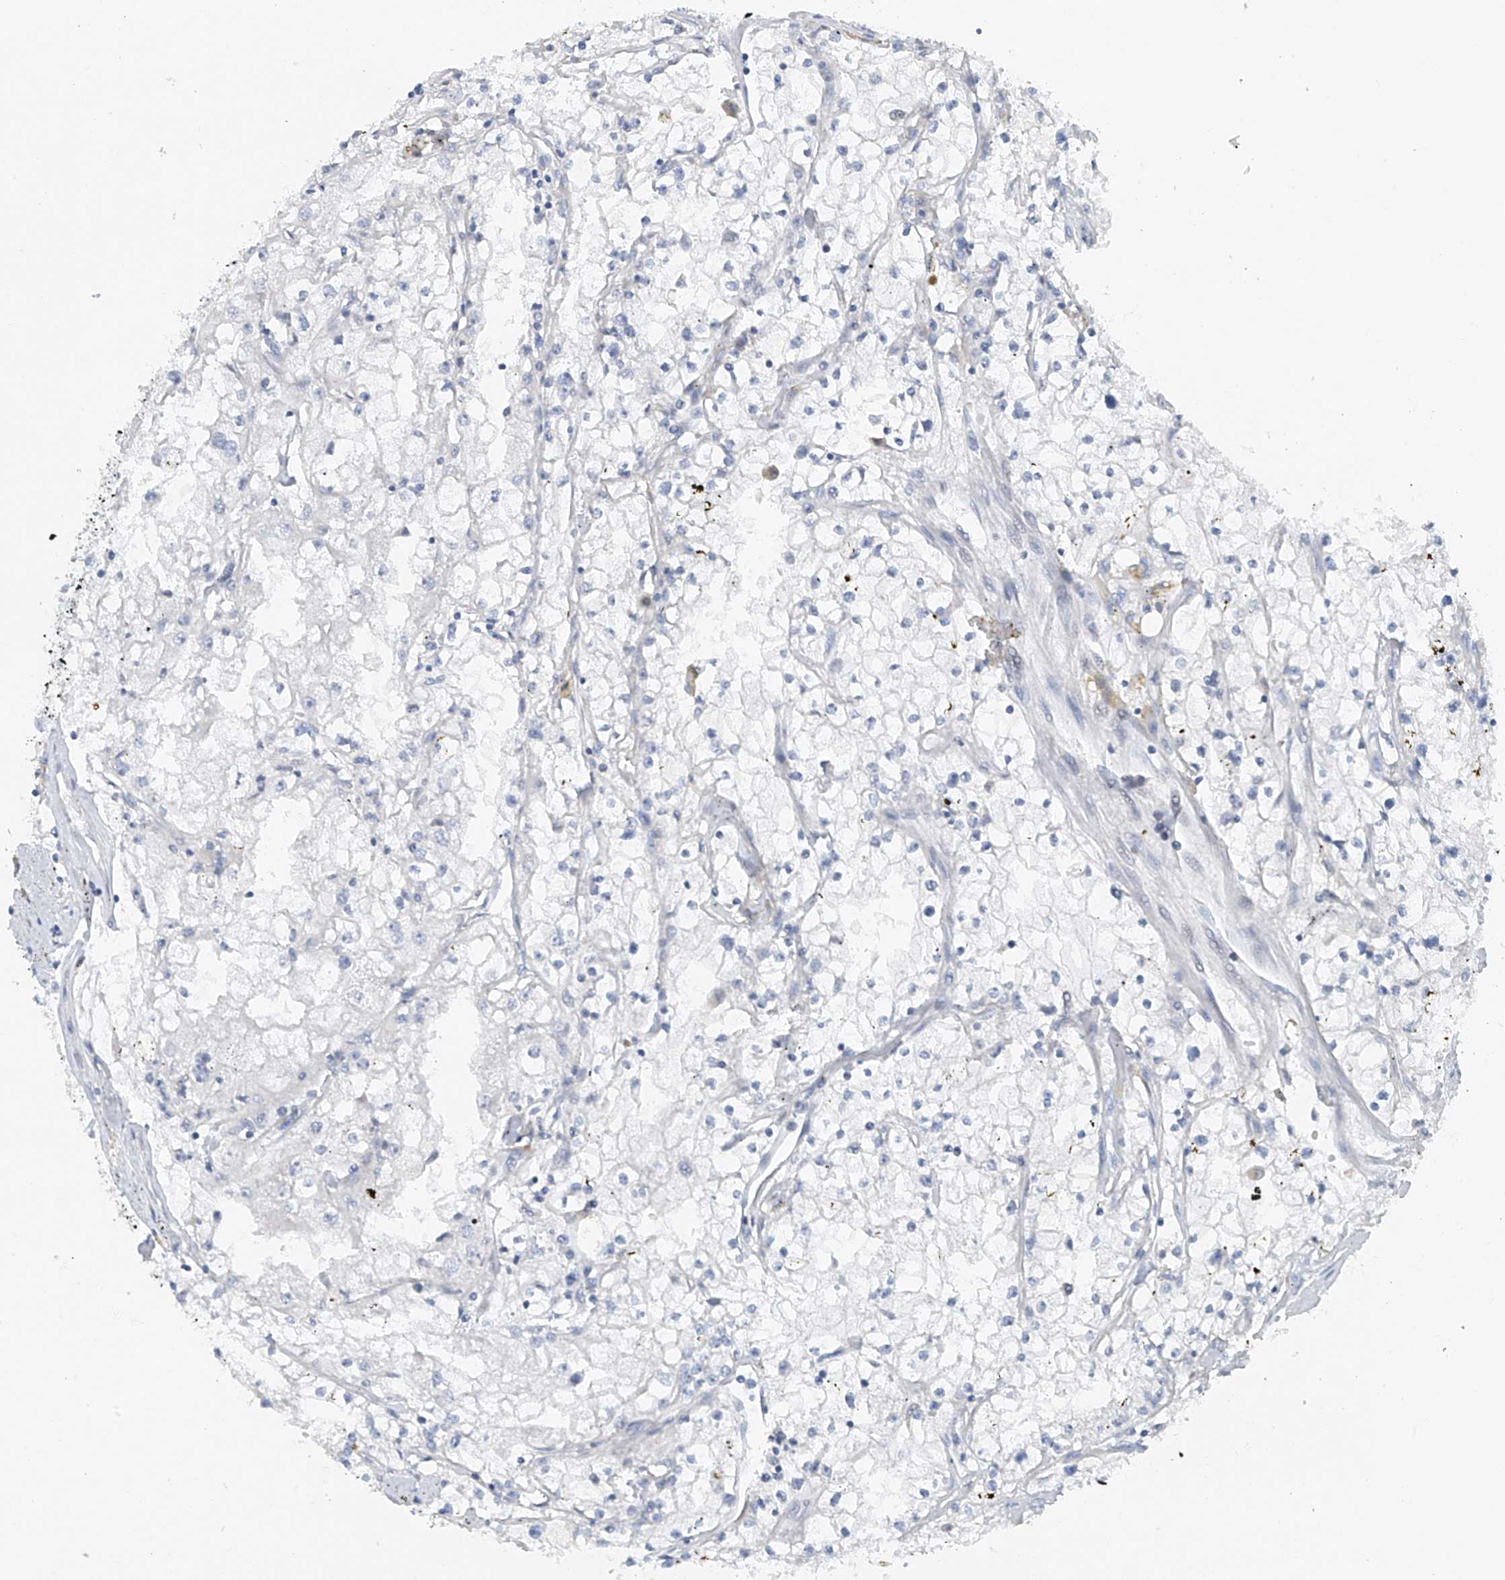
{"staining": {"intensity": "negative", "quantity": "none", "location": "none"}, "tissue": "renal cancer", "cell_type": "Tumor cells", "image_type": "cancer", "snomed": [{"axis": "morphology", "description": "Adenocarcinoma, NOS"}, {"axis": "topography", "description": "Kidney"}], "caption": "Micrograph shows no protein staining in tumor cells of adenocarcinoma (renal) tissue.", "gene": "POMGNT2", "patient": {"sex": "male", "age": 56}}